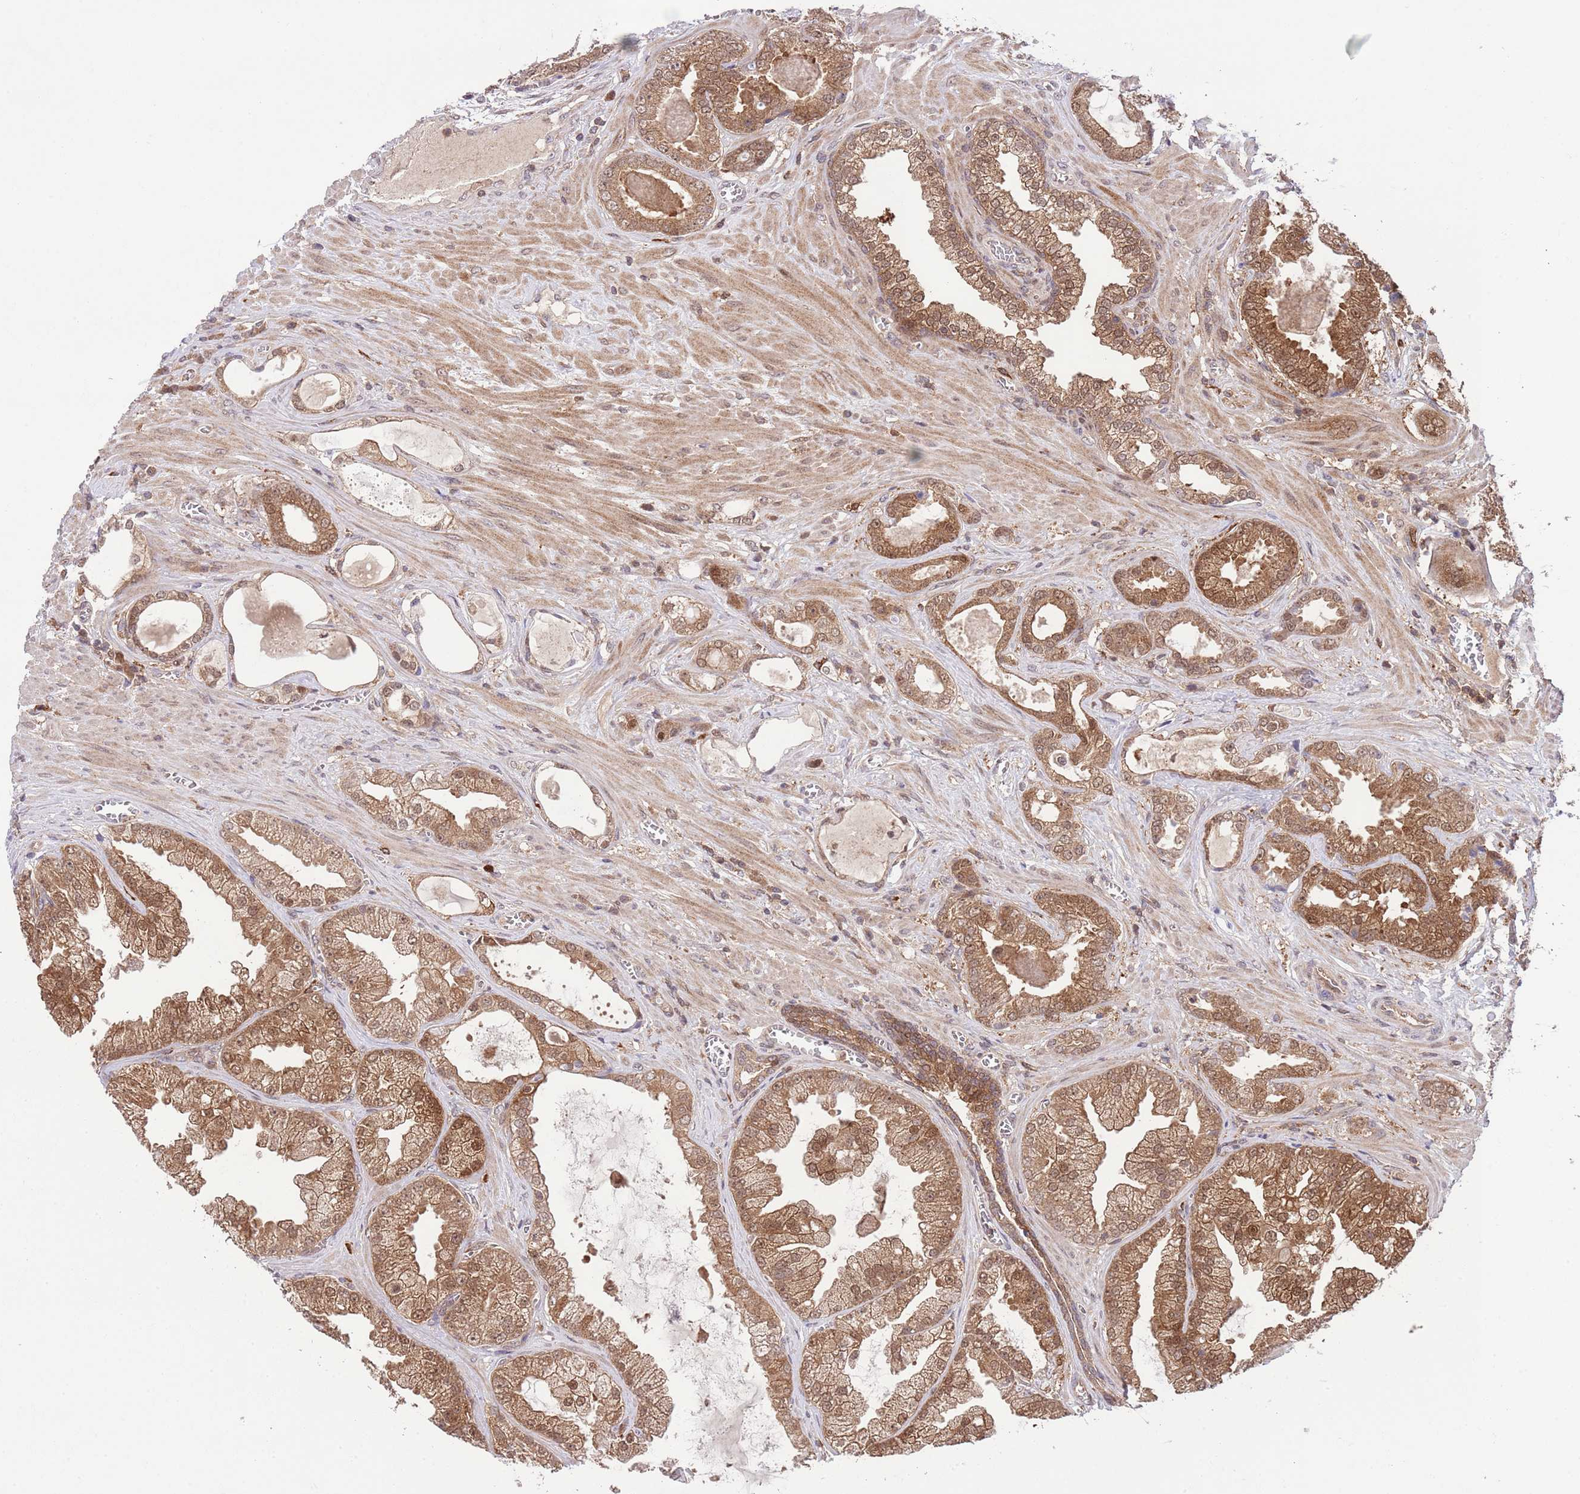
{"staining": {"intensity": "moderate", "quantity": ">75%", "location": "cytoplasmic/membranous,nuclear"}, "tissue": "prostate cancer", "cell_type": "Tumor cells", "image_type": "cancer", "snomed": [{"axis": "morphology", "description": "Adenocarcinoma, Low grade"}, {"axis": "topography", "description": "Prostate"}], "caption": "Tumor cells reveal medium levels of moderate cytoplasmic/membranous and nuclear staining in about >75% of cells in human low-grade adenocarcinoma (prostate).", "gene": "HDHD2", "patient": {"sex": "male", "age": 57}}